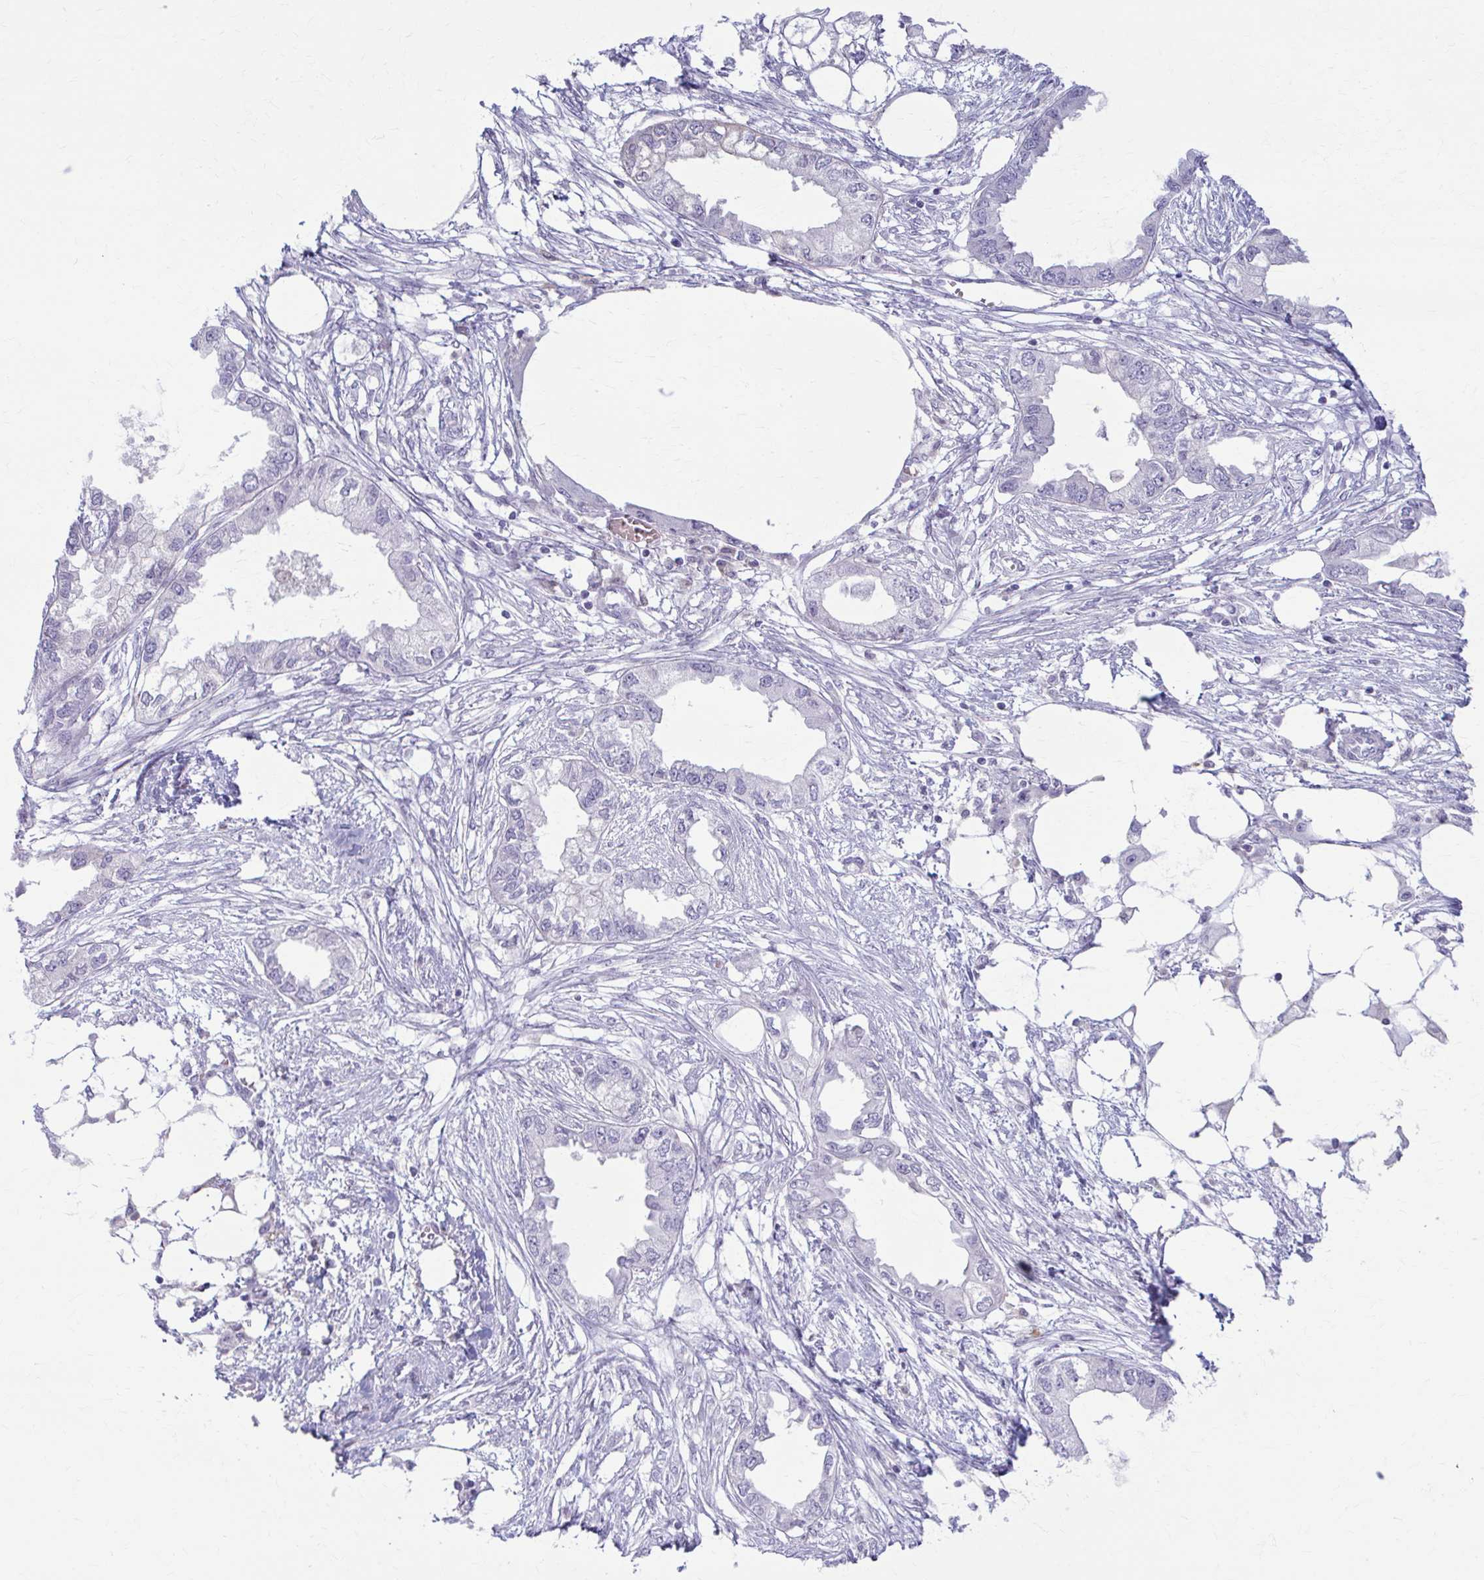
{"staining": {"intensity": "negative", "quantity": "none", "location": "none"}, "tissue": "endometrial cancer", "cell_type": "Tumor cells", "image_type": "cancer", "snomed": [{"axis": "morphology", "description": "Adenocarcinoma, NOS"}, {"axis": "morphology", "description": "Adenocarcinoma, metastatic, NOS"}, {"axis": "topography", "description": "Adipose tissue"}, {"axis": "topography", "description": "Endometrium"}], "caption": "Endometrial adenocarcinoma stained for a protein using immunohistochemistry displays no staining tumor cells.", "gene": "LDLRAP1", "patient": {"sex": "female", "age": 67}}